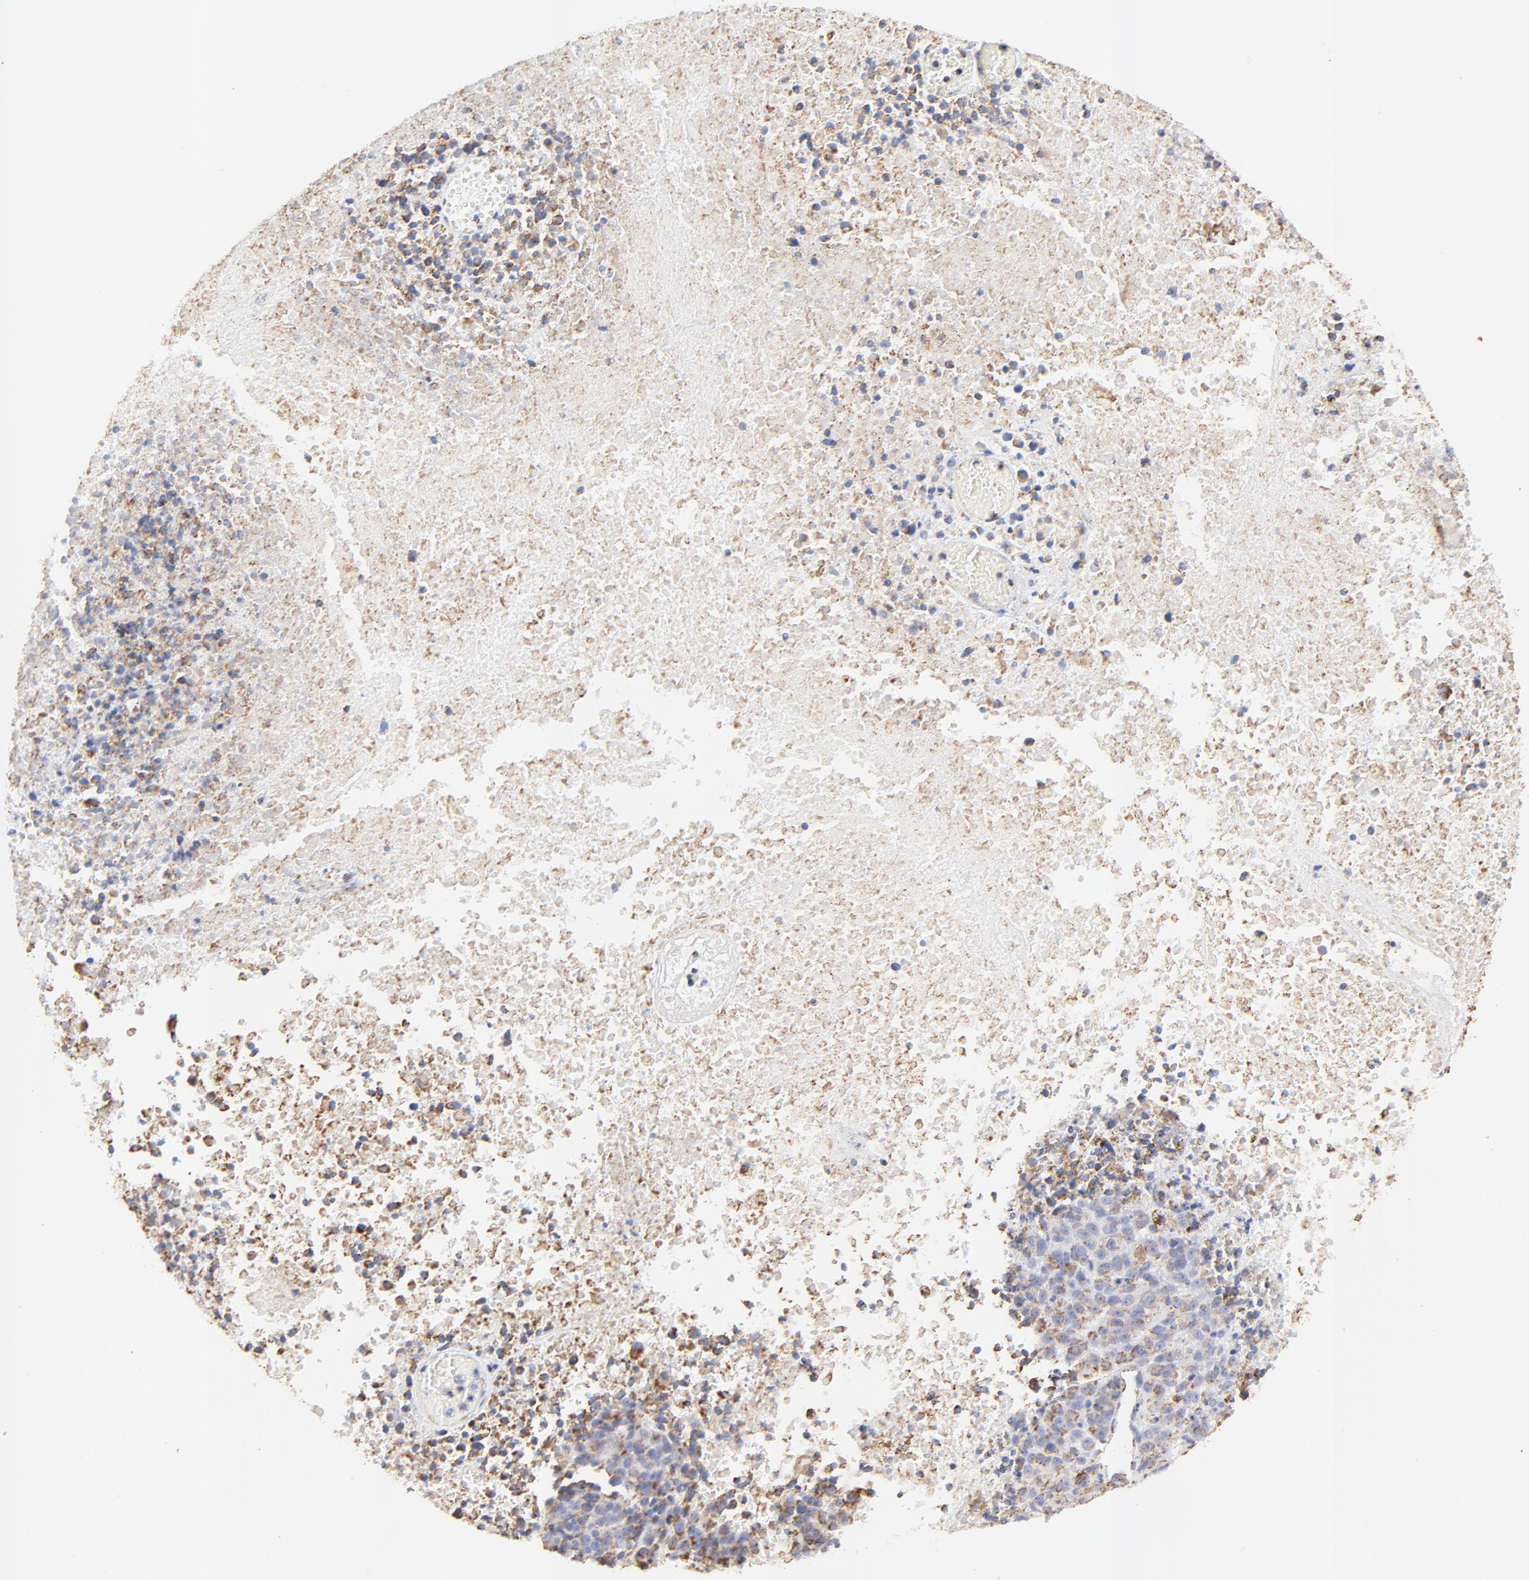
{"staining": {"intensity": "moderate", "quantity": "25%-75%", "location": "cytoplasmic/membranous"}, "tissue": "melanoma", "cell_type": "Tumor cells", "image_type": "cancer", "snomed": [{"axis": "morphology", "description": "Malignant melanoma, Metastatic site"}, {"axis": "topography", "description": "Cerebral cortex"}], "caption": "DAB (3,3'-diaminobenzidine) immunohistochemical staining of human melanoma reveals moderate cytoplasmic/membranous protein staining in about 25%-75% of tumor cells. The staining is performed using DAB (3,3'-diaminobenzidine) brown chromogen to label protein expression. The nuclei are counter-stained blue using hematoxylin.", "gene": "COX4I1", "patient": {"sex": "female", "age": 52}}